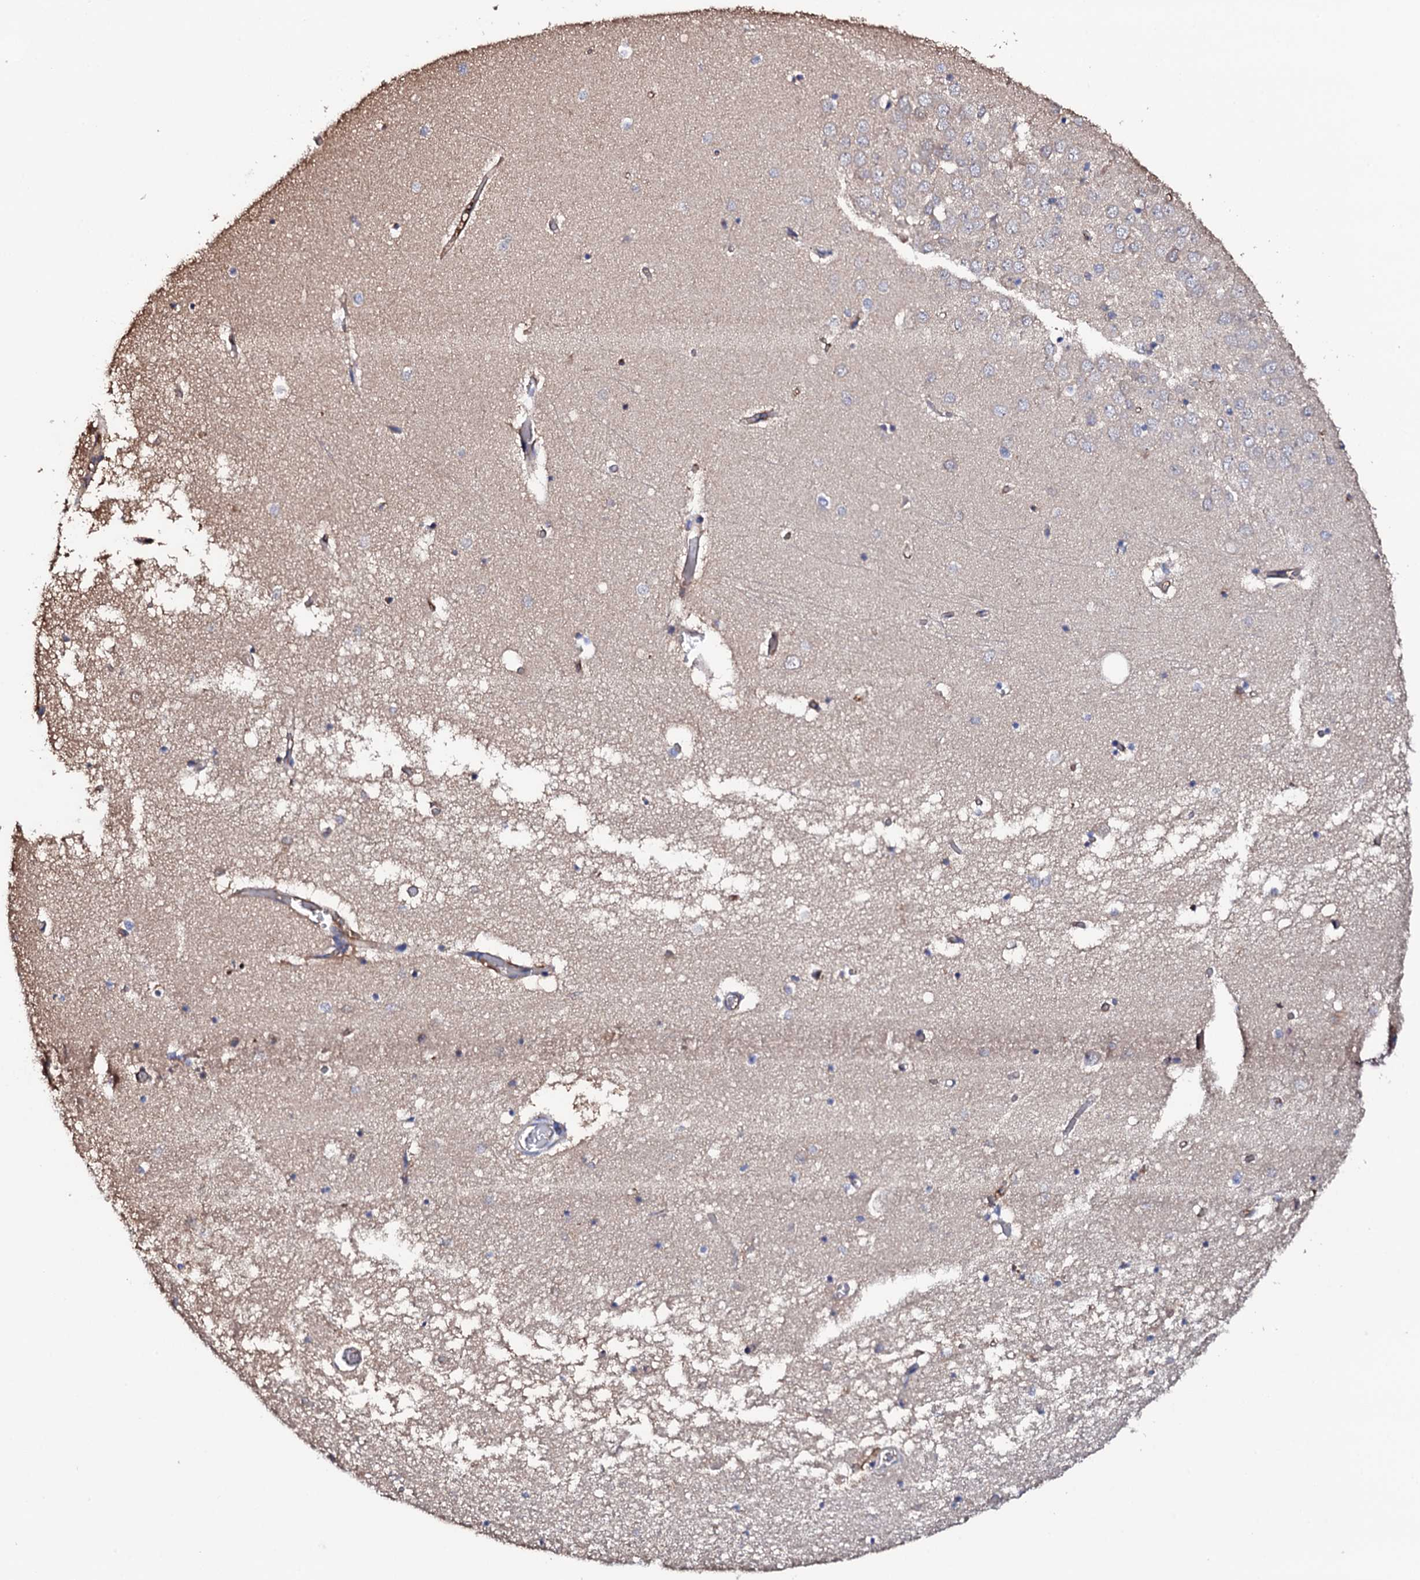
{"staining": {"intensity": "negative", "quantity": "none", "location": "none"}, "tissue": "hippocampus", "cell_type": "Glial cells", "image_type": "normal", "snomed": [{"axis": "morphology", "description": "Normal tissue, NOS"}, {"axis": "topography", "description": "Hippocampus"}], "caption": "The image shows no significant staining in glial cells of hippocampus.", "gene": "TCAF2C", "patient": {"sex": "male", "age": 70}}